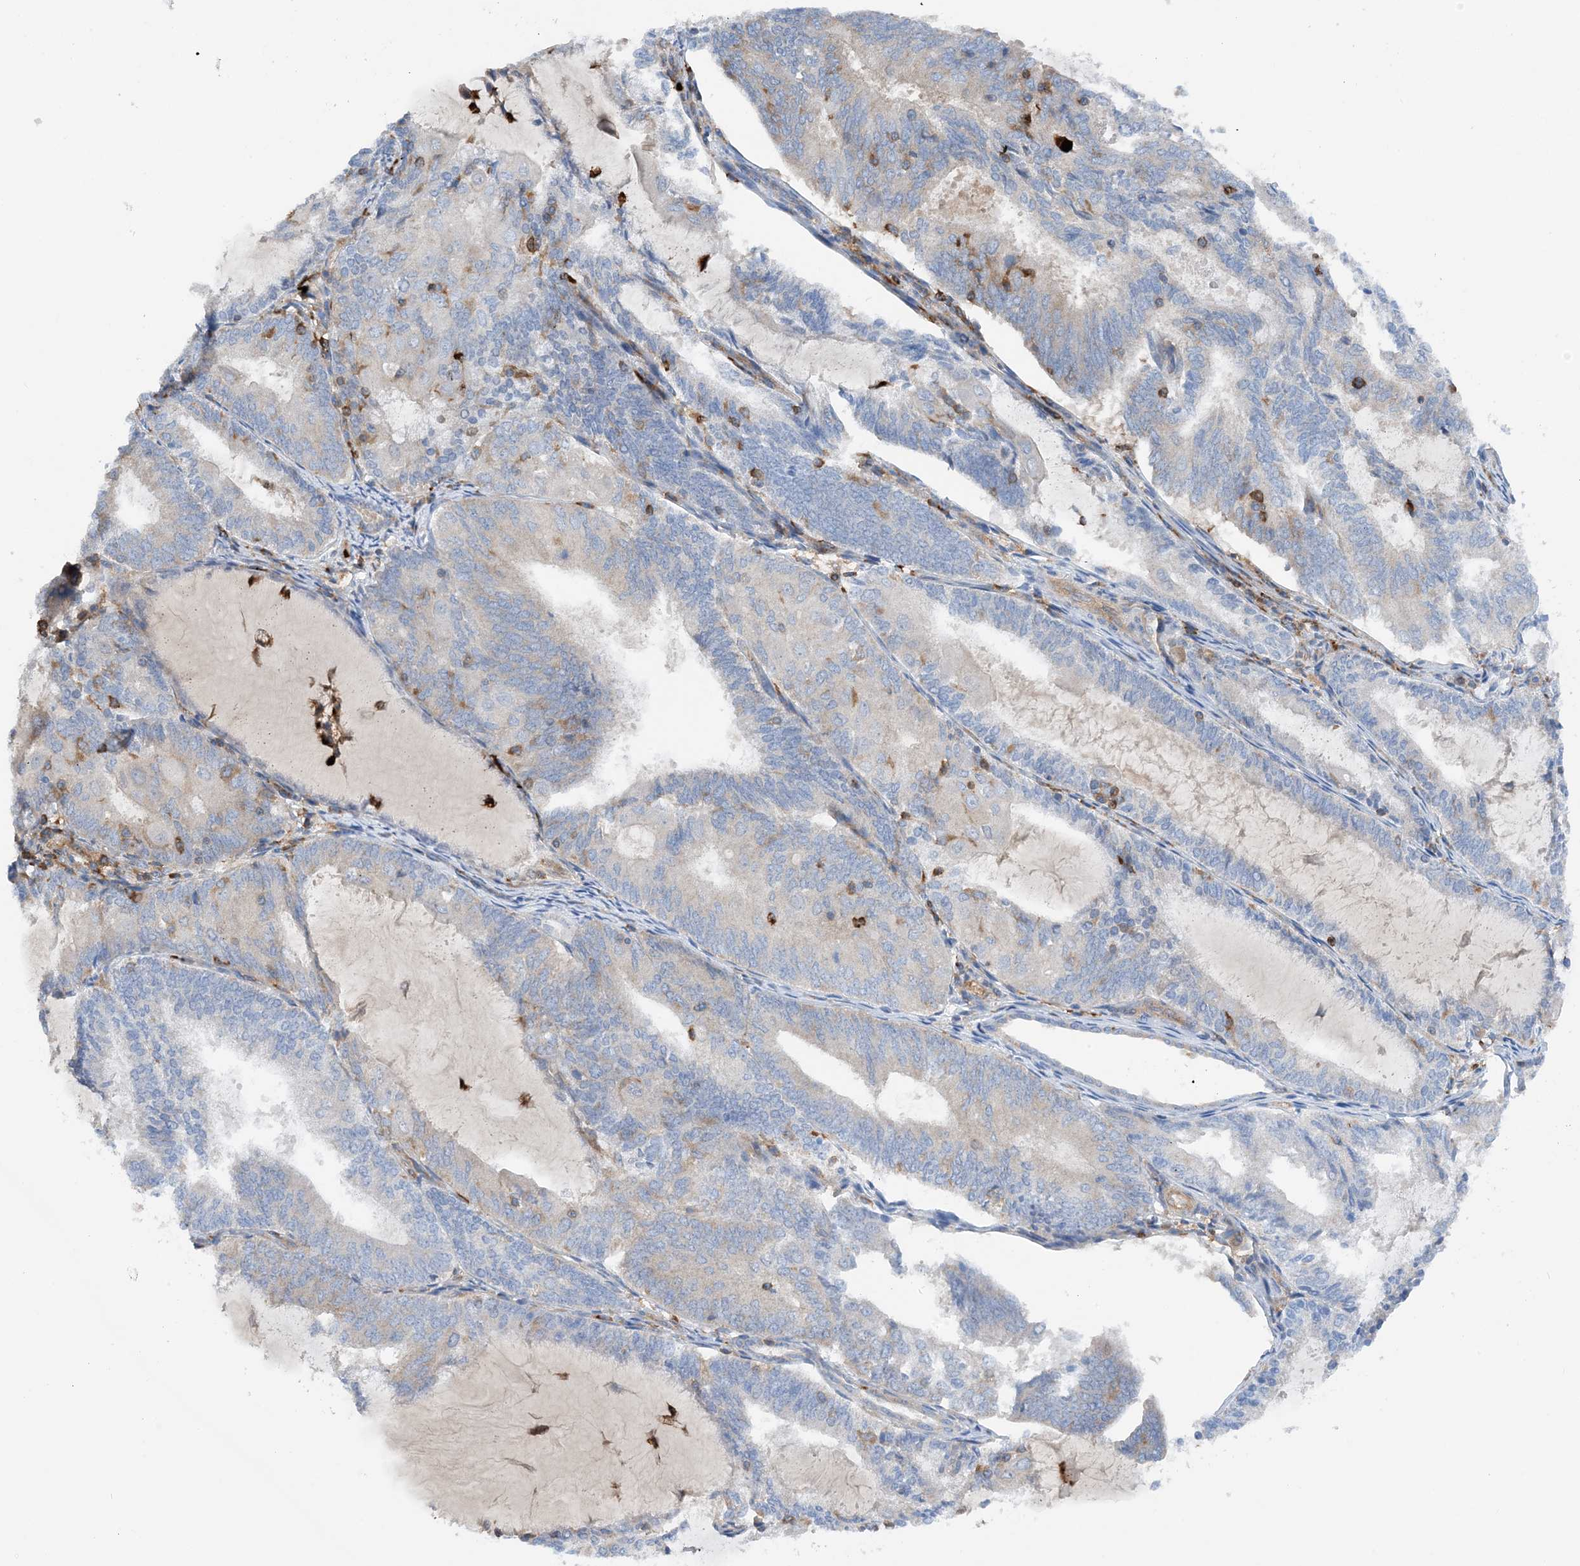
{"staining": {"intensity": "negative", "quantity": "none", "location": "none"}, "tissue": "endometrial cancer", "cell_type": "Tumor cells", "image_type": "cancer", "snomed": [{"axis": "morphology", "description": "Adenocarcinoma, NOS"}, {"axis": "topography", "description": "Endometrium"}], "caption": "Human endometrial adenocarcinoma stained for a protein using immunohistochemistry exhibits no positivity in tumor cells.", "gene": "PHACTR2", "patient": {"sex": "female", "age": 81}}